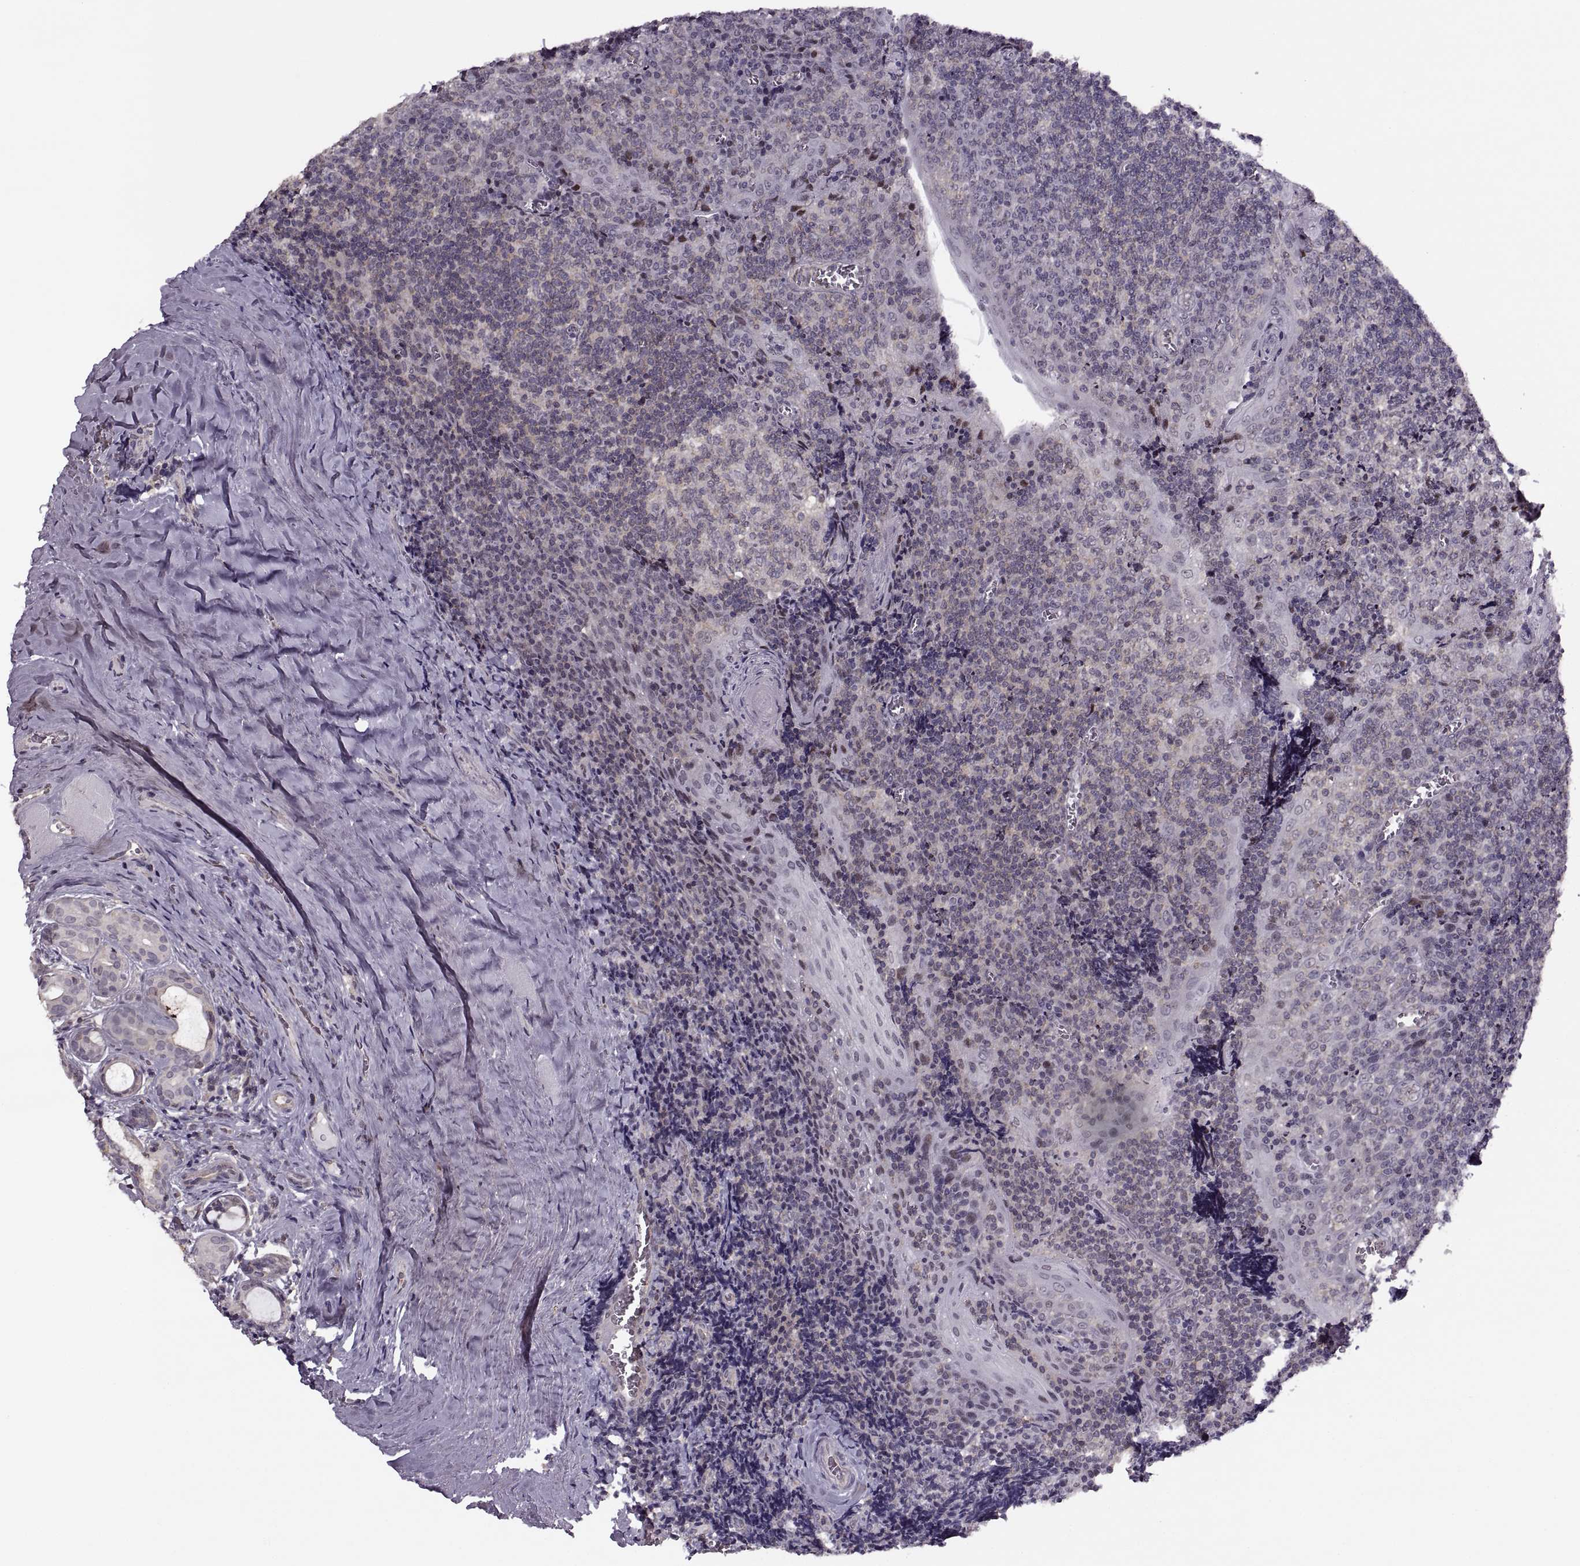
{"staining": {"intensity": "negative", "quantity": "none", "location": "none"}, "tissue": "tonsil", "cell_type": "Germinal center cells", "image_type": "normal", "snomed": [{"axis": "morphology", "description": "Normal tissue, NOS"}, {"axis": "morphology", "description": "Inflammation, NOS"}, {"axis": "topography", "description": "Tonsil"}], "caption": "Photomicrograph shows no significant protein expression in germinal center cells of unremarkable tonsil. (Stains: DAB immunohistochemistry (IHC) with hematoxylin counter stain, Microscopy: brightfield microscopy at high magnification).", "gene": "LUZP2", "patient": {"sex": "female", "age": 31}}